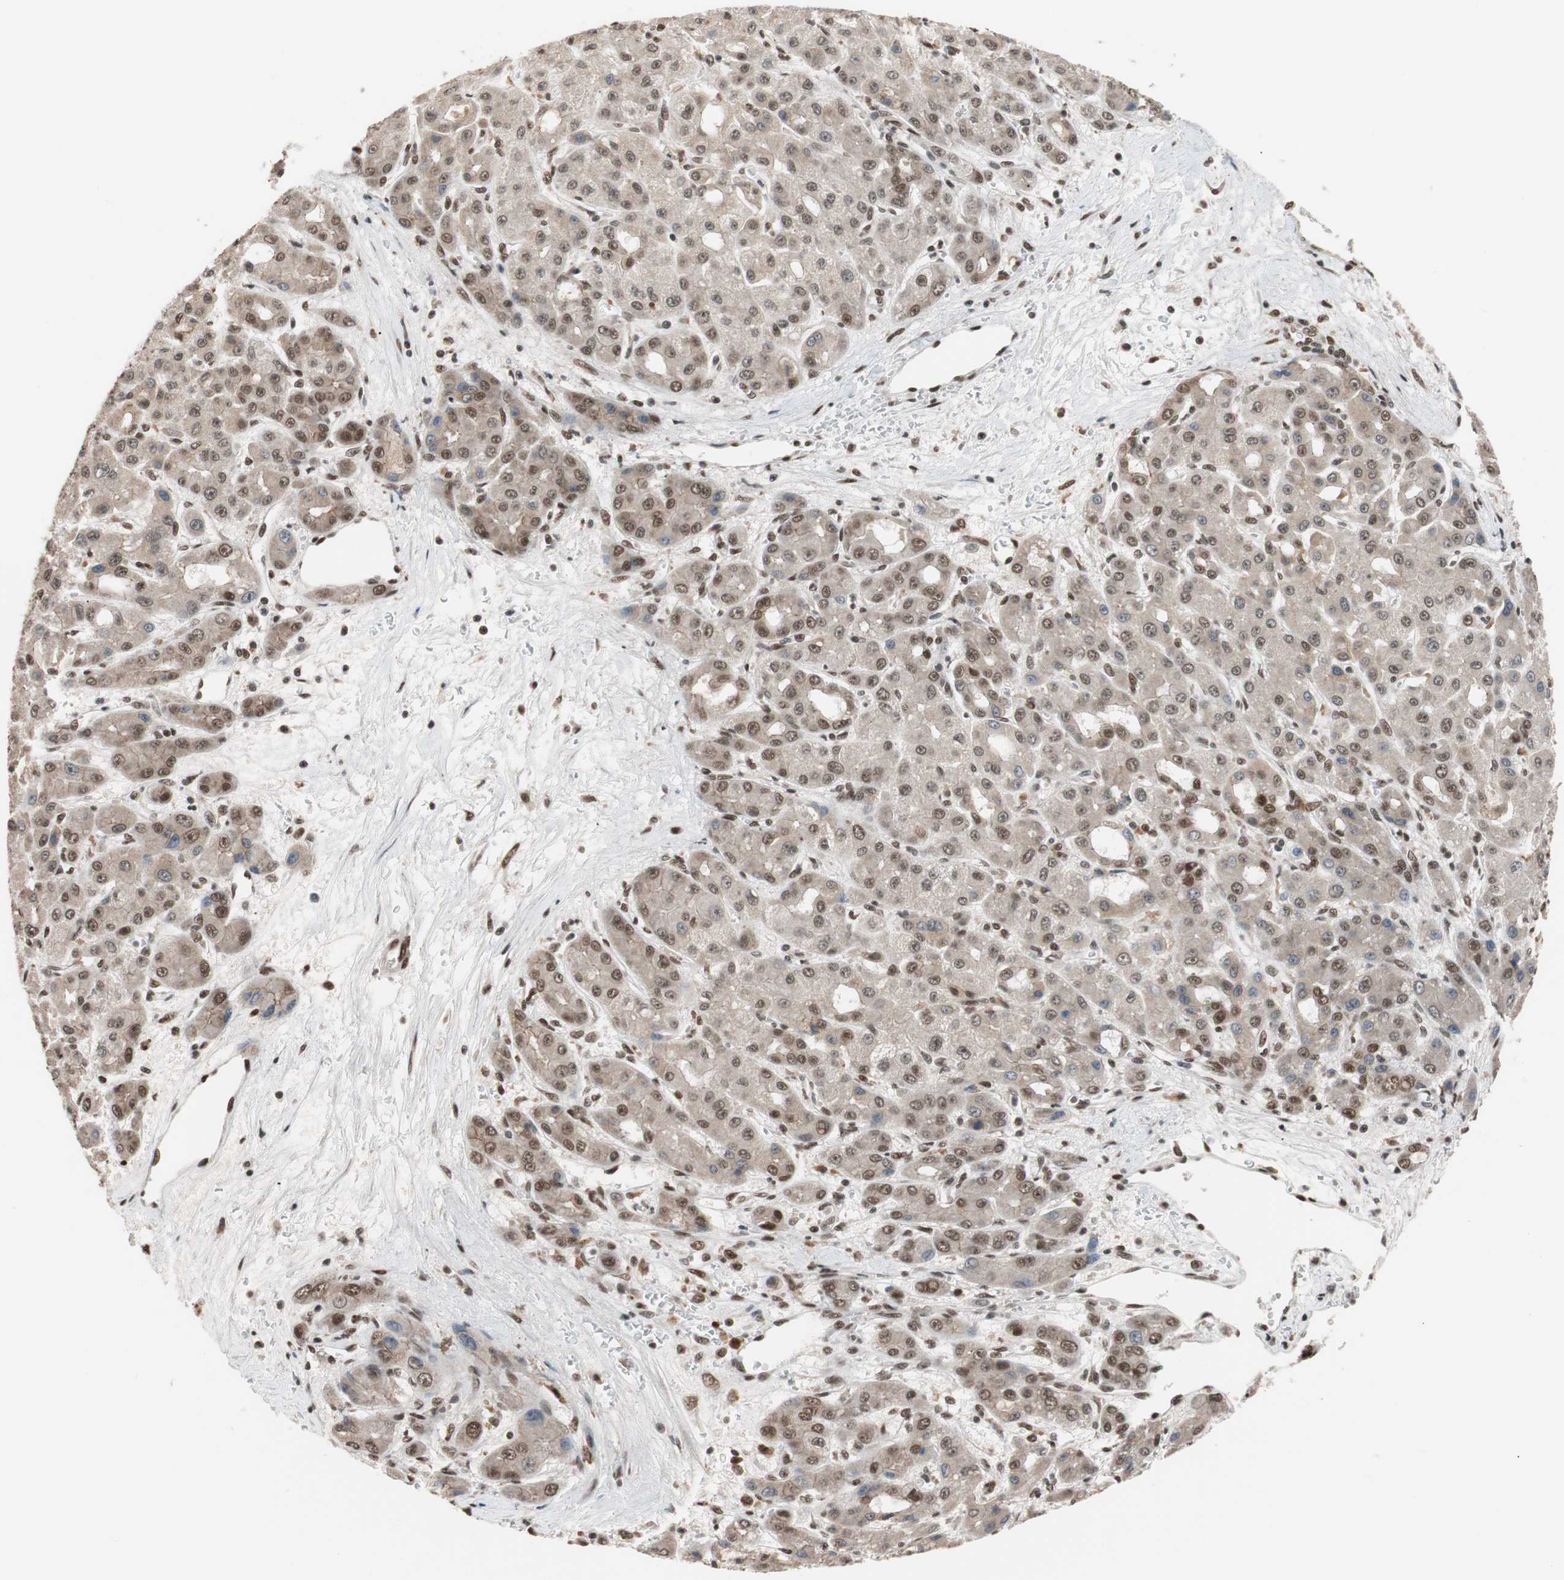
{"staining": {"intensity": "moderate", "quantity": ">75%", "location": "nuclear"}, "tissue": "liver cancer", "cell_type": "Tumor cells", "image_type": "cancer", "snomed": [{"axis": "morphology", "description": "Carcinoma, Hepatocellular, NOS"}, {"axis": "topography", "description": "Liver"}], "caption": "Moderate nuclear positivity for a protein is seen in about >75% of tumor cells of liver hepatocellular carcinoma using IHC.", "gene": "CHAMP1", "patient": {"sex": "male", "age": 55}}